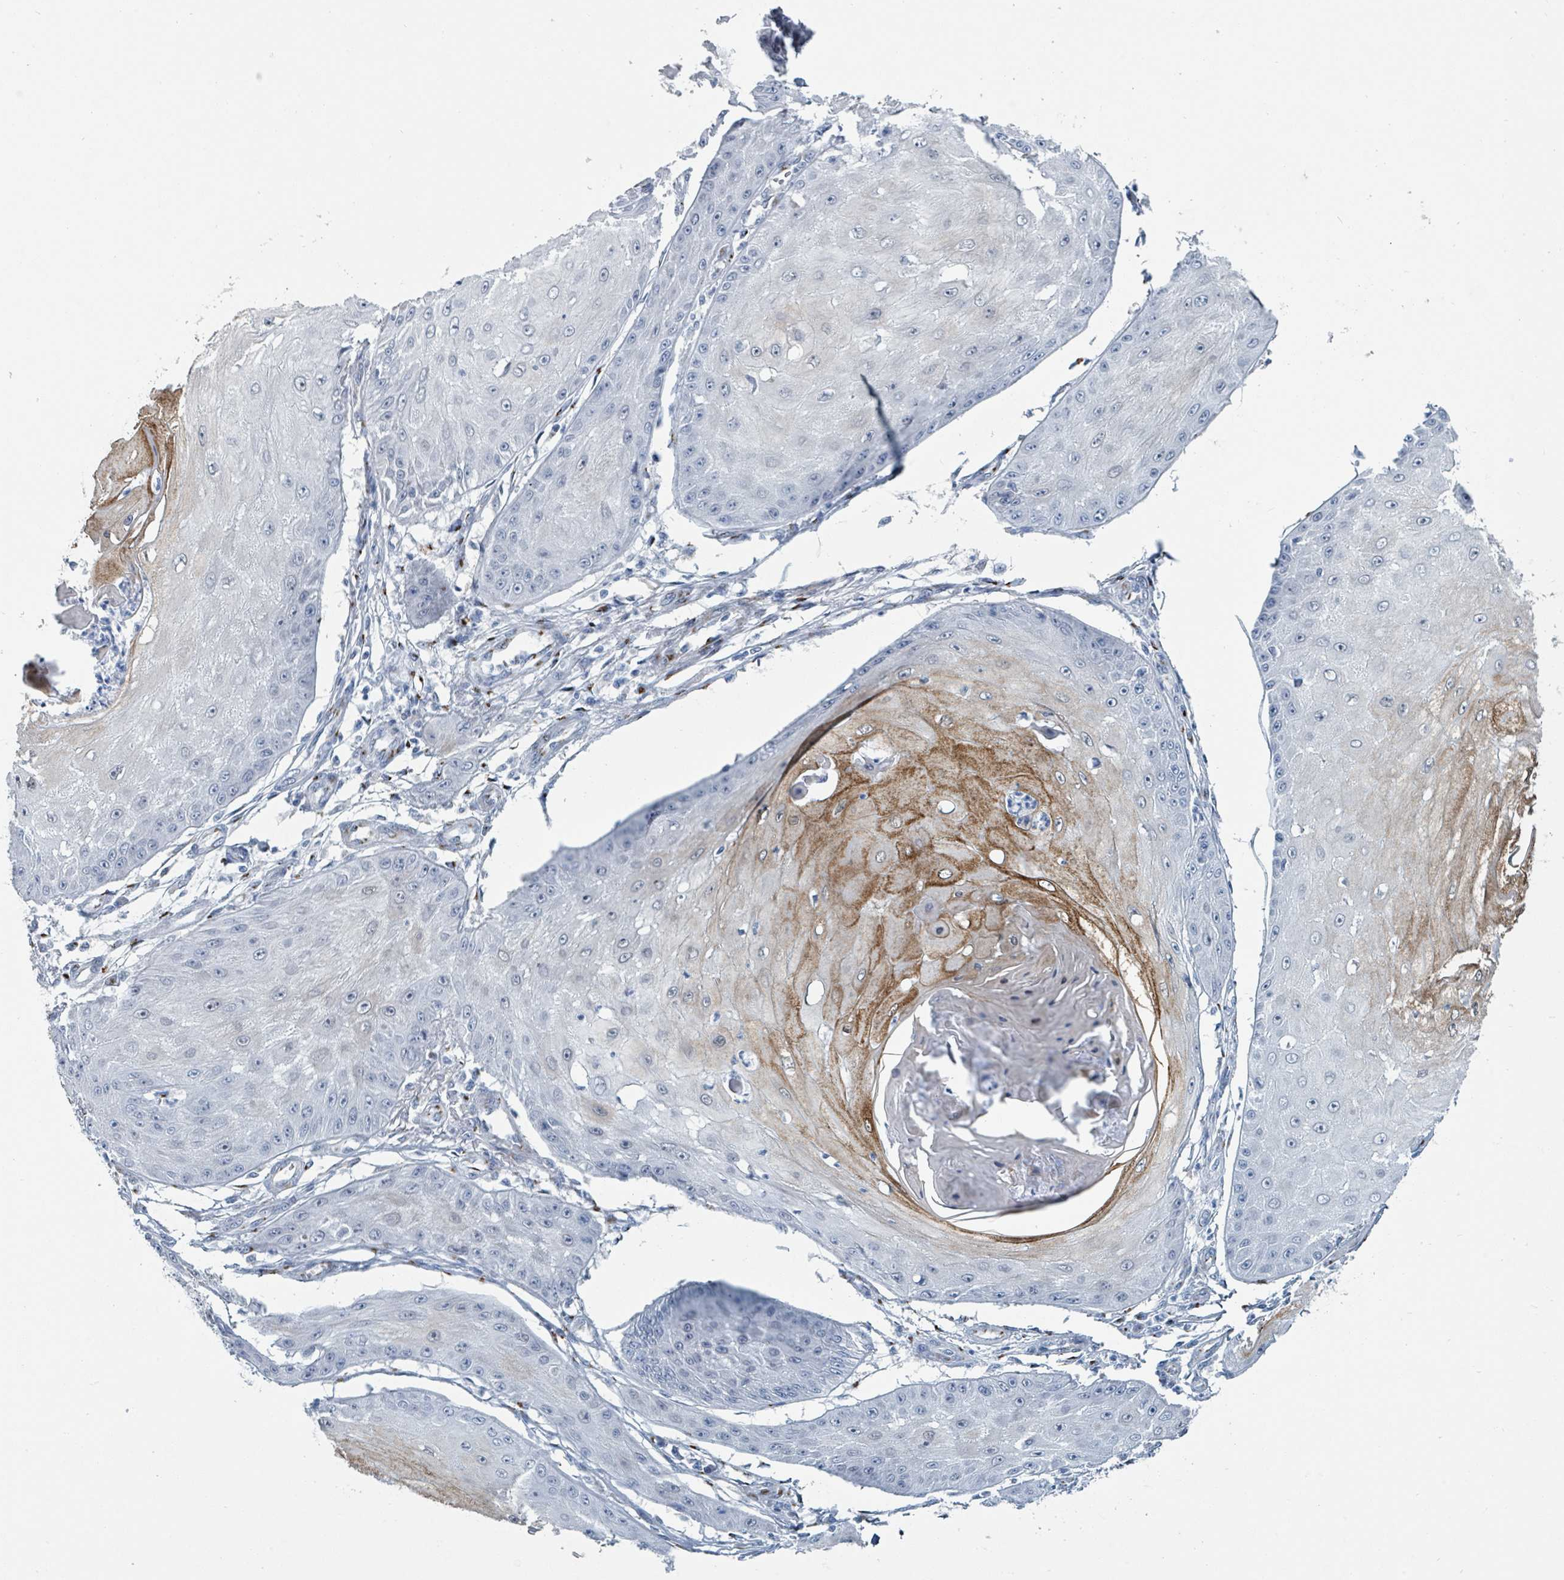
{"staining": {"intensity": "moderate", "quantity": "<25%", "location": "cytoplasmic/membranous"}, "tissue": "skin cancer", "cell_type": "Tumor cells", "image_type": "cancer", "snomed": [{"axis": "morphology", "description": "Squamous cell carcinoma, NOS"}, {"axis": "topography", "description": "Skin"}], "caption": "Immunohistochemical staining of human skin squamous cell carcinoma reveals low levels of moderate cytoplasmic/membranous positivity in about <25% of tumor cells.", "gene": "DCAF5", "patient": {"sex": "male", "age": 70}}